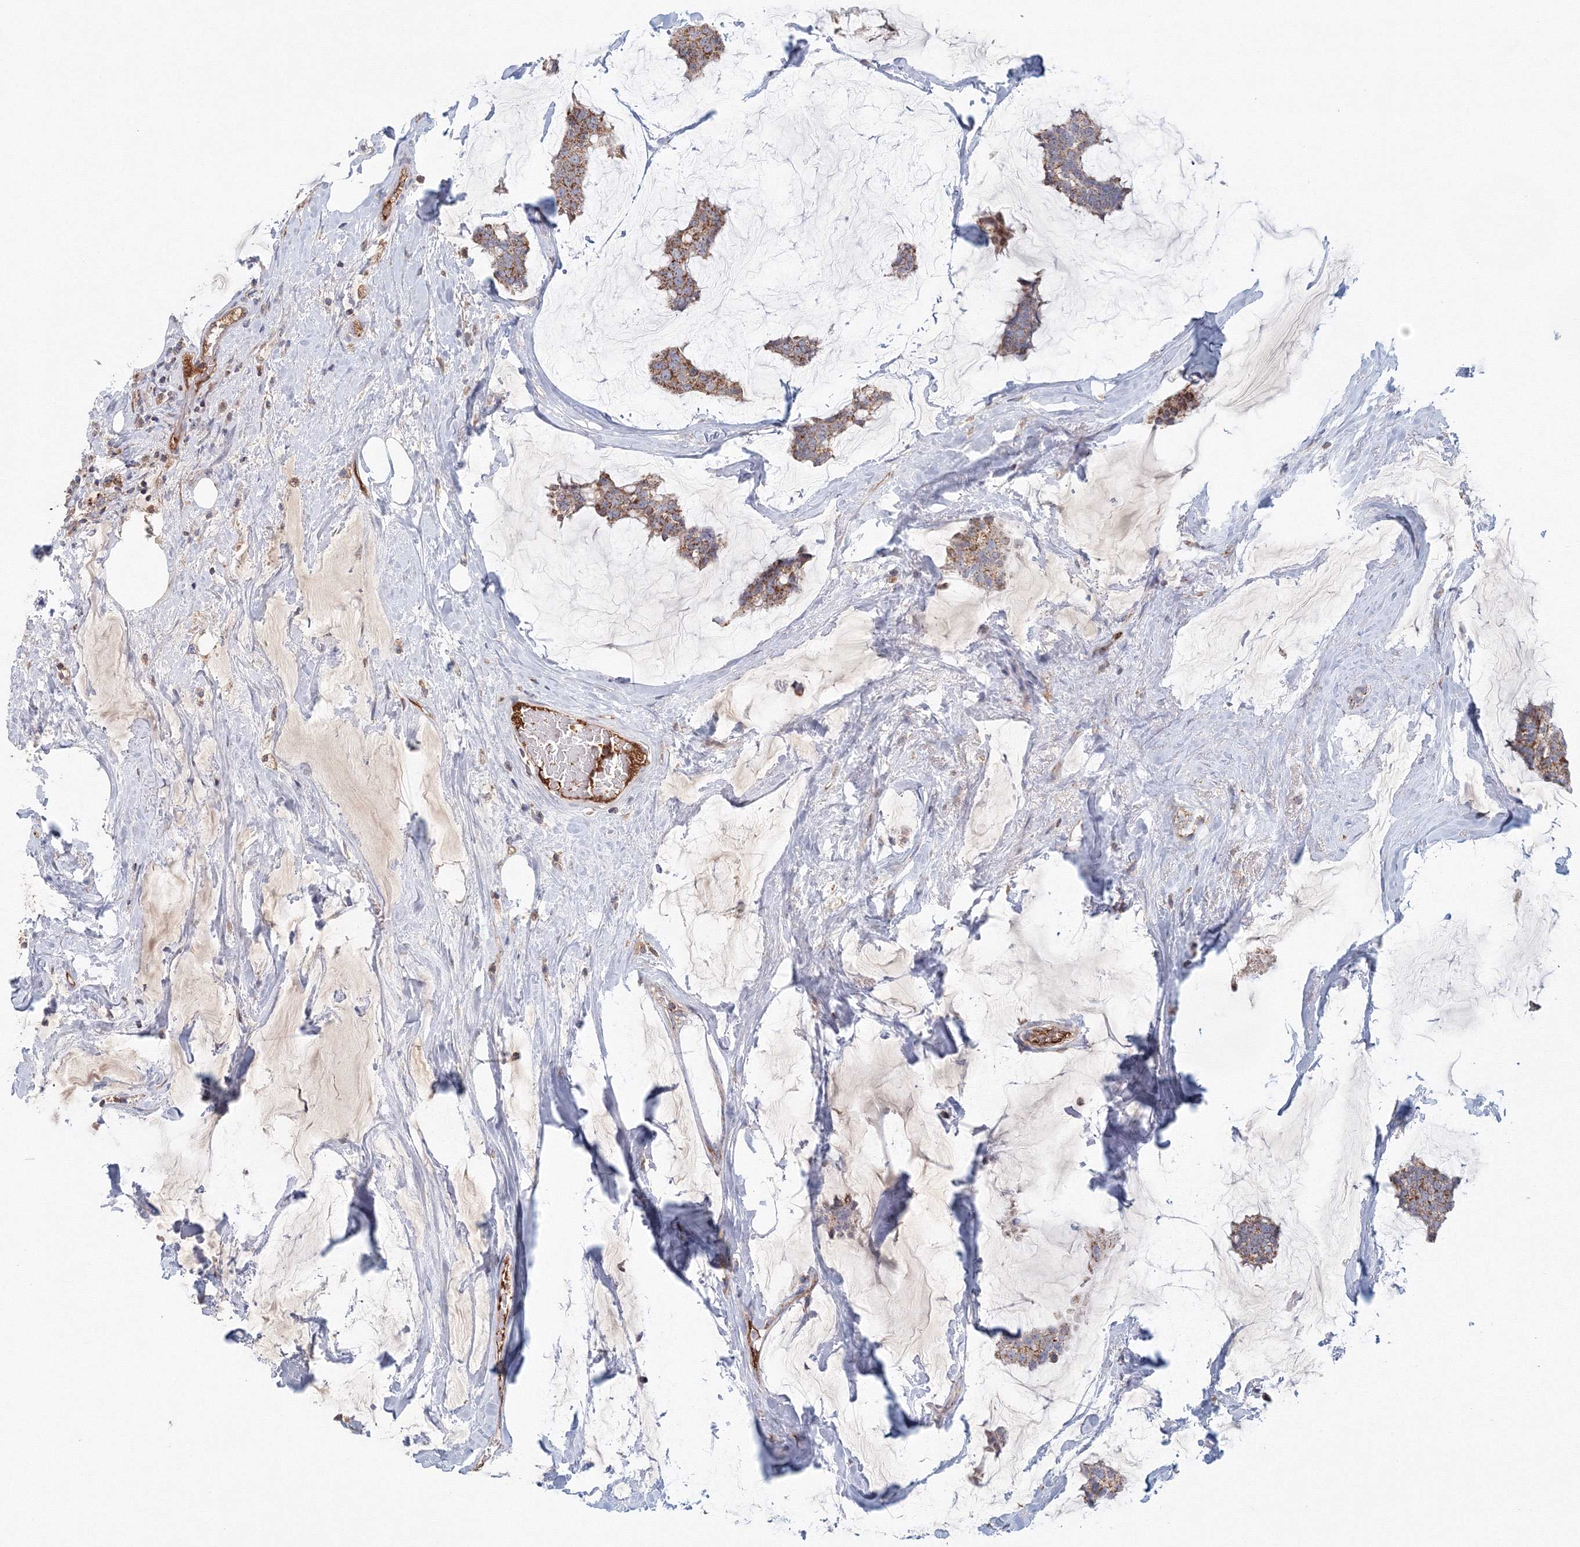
{"staining": {"intensity": "moderate", "quantity": ">75%", "location": "cytoplasmic/membranous"}, "tissue": "breast cancer", "cell_type": "Tumor cells", "image_type": "cancer", "snomed": [{"axis": "morphology", "description": "Duct carcinoma"}, {"axis": "topography", "description": "Breast"}], "caption": "DAB (3,3'-diaminobenzidine) immunohistochemical staining of human infiltrating ductal carcinoma (breast) displays moderate cytoplasmic/membranous protein expression in about >75% of tumor cells.", "gene": "GRPEL1", "patient": {"sex": "female", "age": 93}}